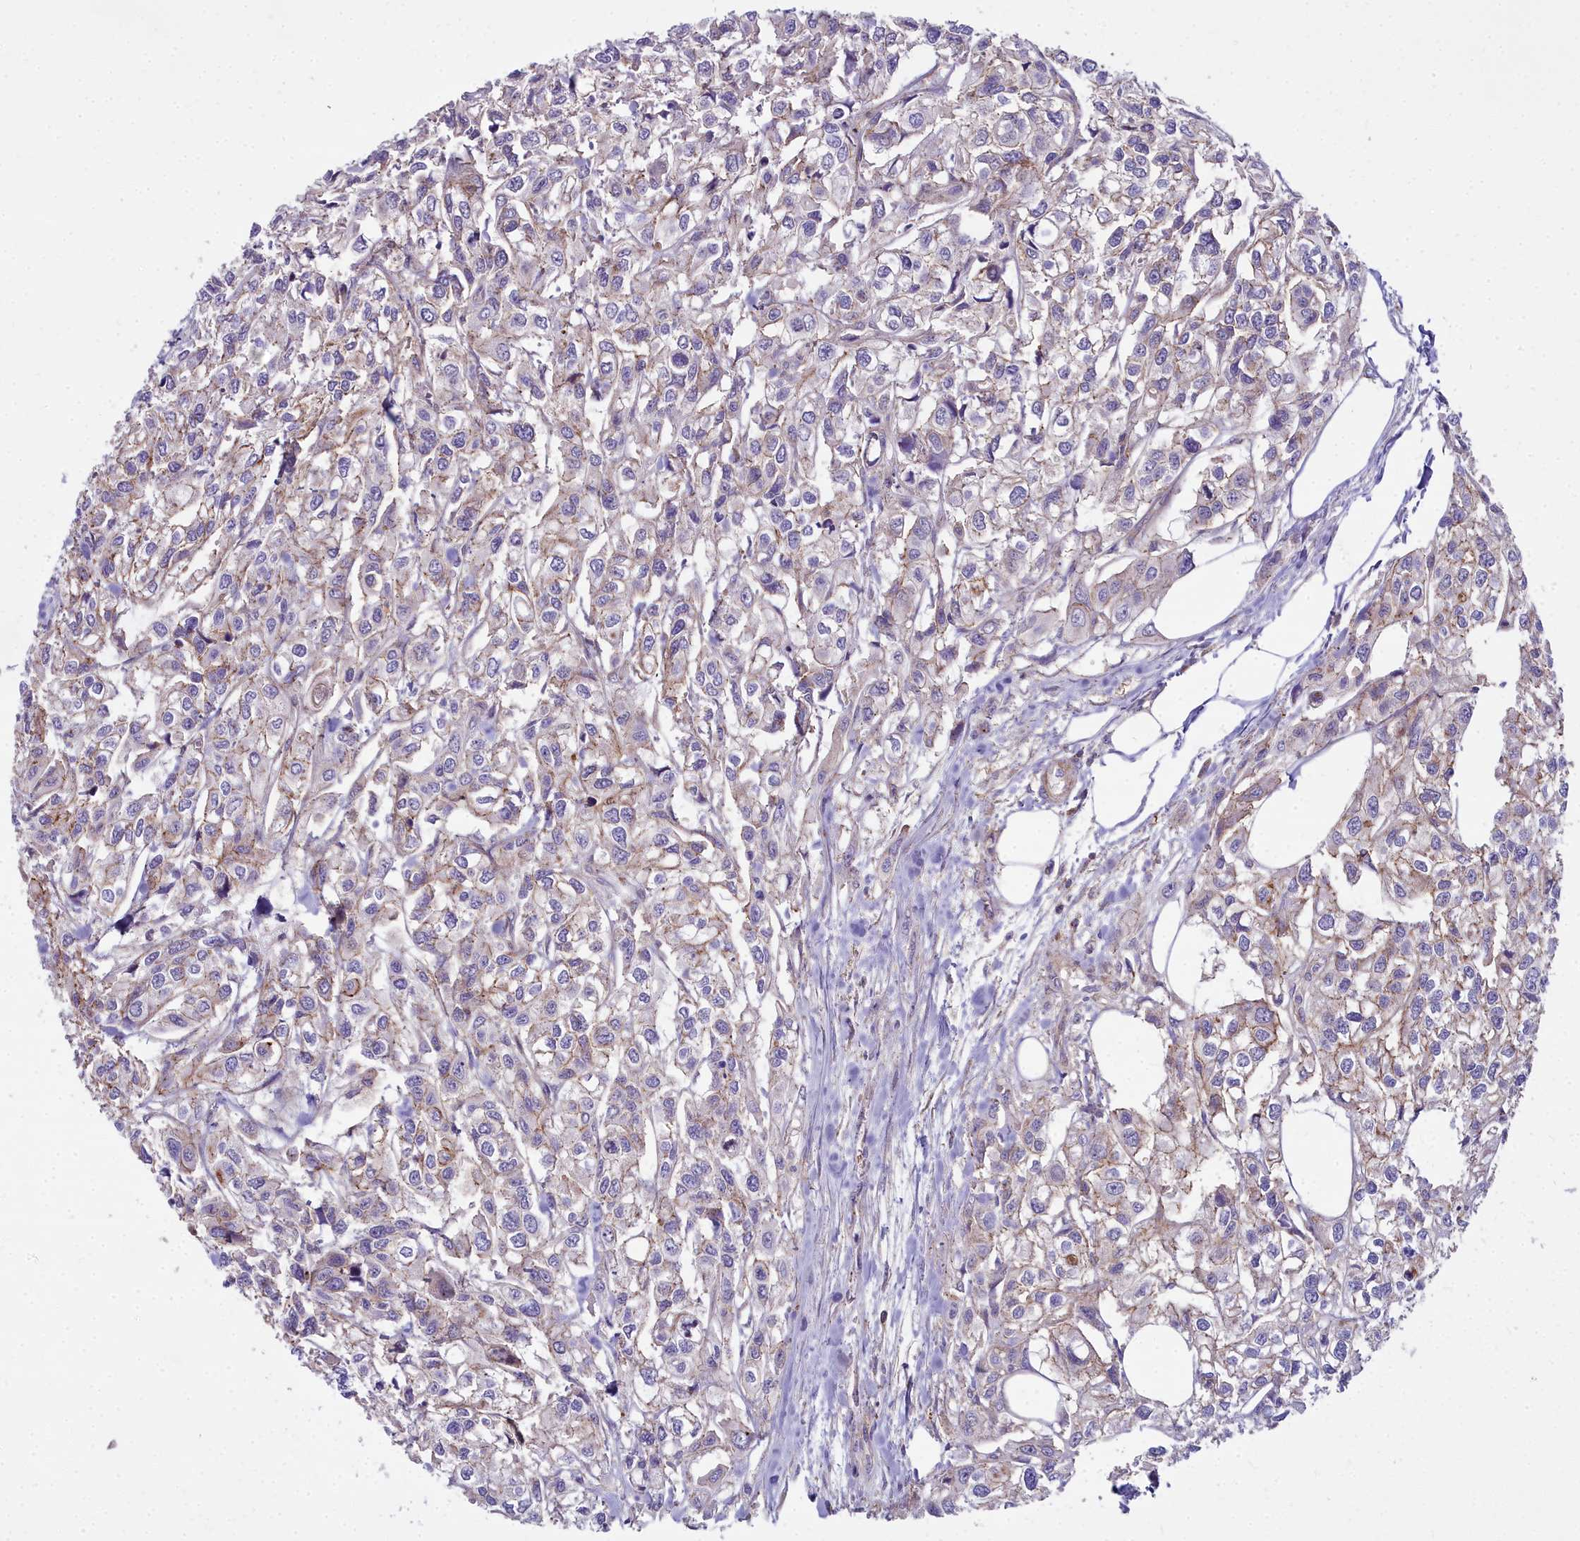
{"staining": {"intensity": "moderate", "quantity": "<25%", "location": "cytoplasmic/membranous"}, "tissue": "urothelial cancer", "cell_type": "Tumor cells", "image_type": "cancer", "snomed": [{"axis": "morphology", "description": "Urothelial carcinoma, High grade"}, {"axis": "topography", "description": "Urinary bladder"}], "caption": "IHC staining of urothelial cancer, which shows low levels of moderate cytoplasmic/membranous expression in approximately <25% of tumor cells indicating moderate cytoplasmic/membranous protein expression. The staining was performed using DAB (3,3'-diaminobenzidine) (brown) for protein detection and nuclei were counterstained in hematoxylin (blue).", "gene": "FRMPD1", "patient": {"sex": "male", "age": 67}}